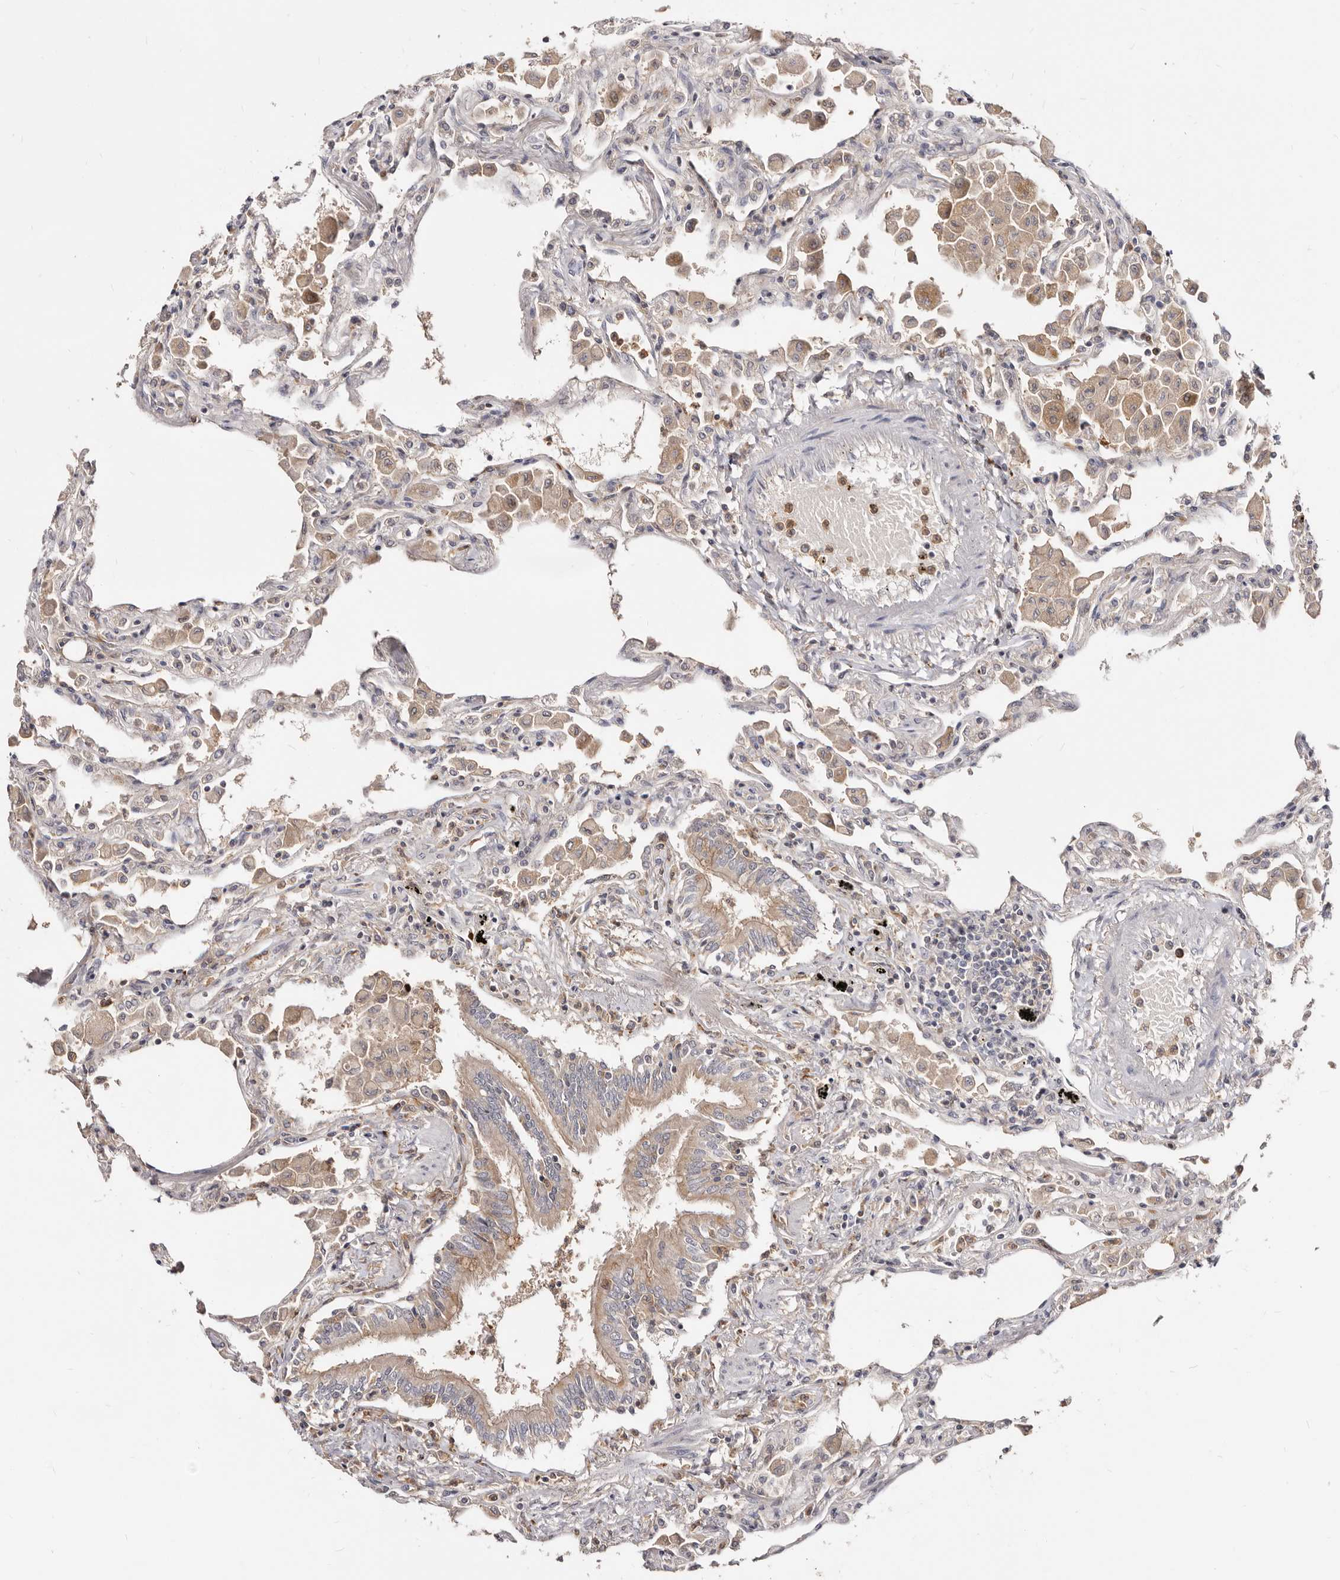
{"staining": {"intensity": "moderate", "quantity": "<25%", "location": "cytoplasmic/membranous"}, "tissue": "lung", "cell_type": "Alveolar cells", "image_type": "normal", "snomed": [{"axis": "morphology", "description": "Normal tissue, NOS"}, {"axis": "topography", "description": "Bronchus"}, {"axis": "topography", "description": "Lung"}], "caption": "Lung stained with IHC demonstrates moderate cytoplasmic/membranous positivity in approximately <25% of alveolar cells.", "gene": "TC2N", "patient": {"sex": "female", "age": 49}}